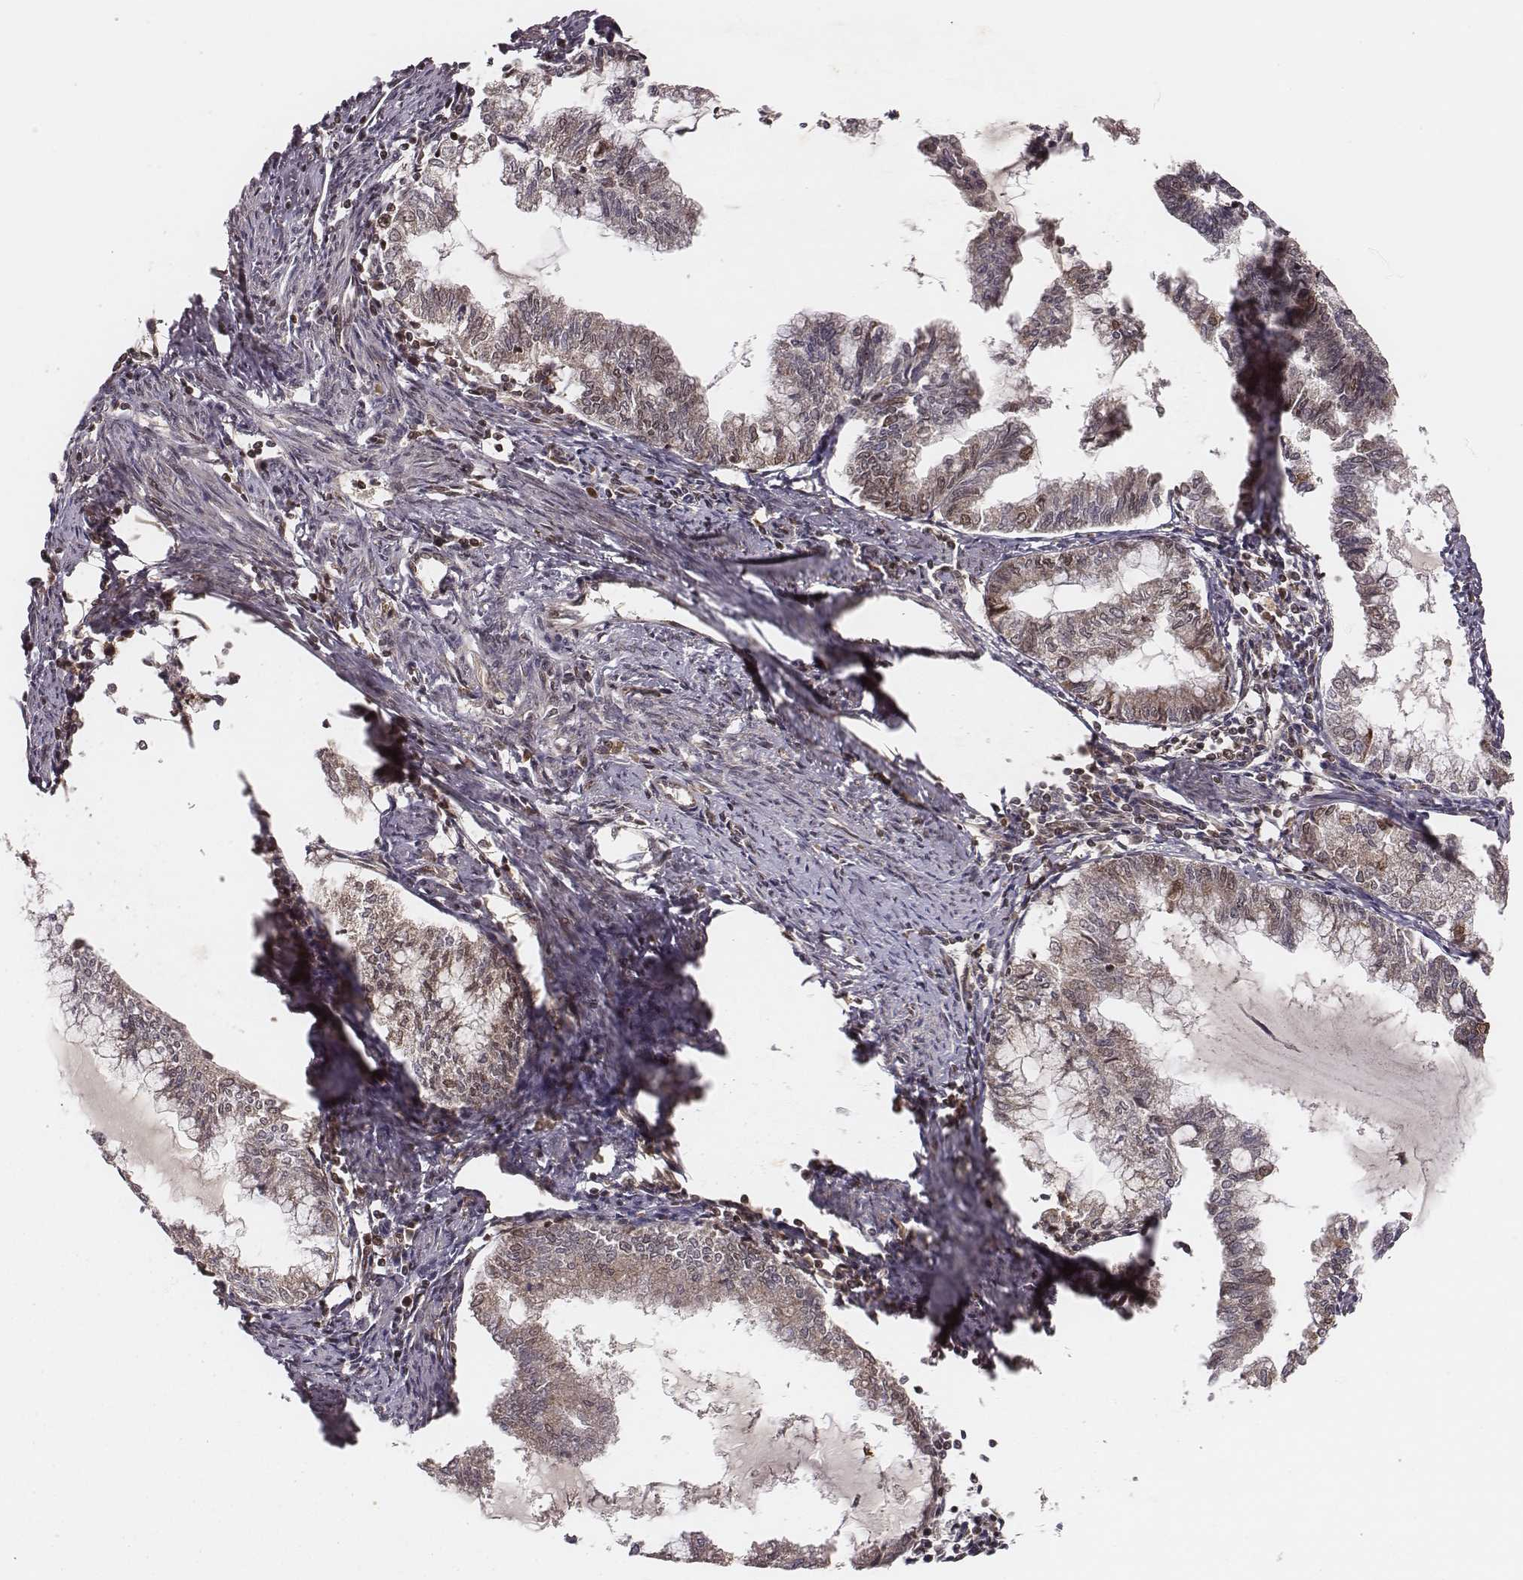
{"staining": {"intensity": "moderate", "quantity": "<25%", "location": "cytoplasmic/membranous,nuclear"}, "tissue": "endometrial cancer", "cell_type": "Tumor cells", "image_type": "cancer", "snomed": [{"axis": "morphology", "description": "Adenocarcinoma, NOS"}, {"axis": "topography", "description": "Endometrium"}], "caption": "IHC photomicrograph of neoplastic tissue: human adenocarcinoma (endometrial) stained using immunohistochemistry demonstrates low levels of moderate protein expression localized specifically in the cytoplasmic/membranous and nuclear of tumor cells, appearing as a cytoplasmic/membranous and nuclear brown color.", "gene": "NFX1", "patient": {"sex": "female", "age": 79}}